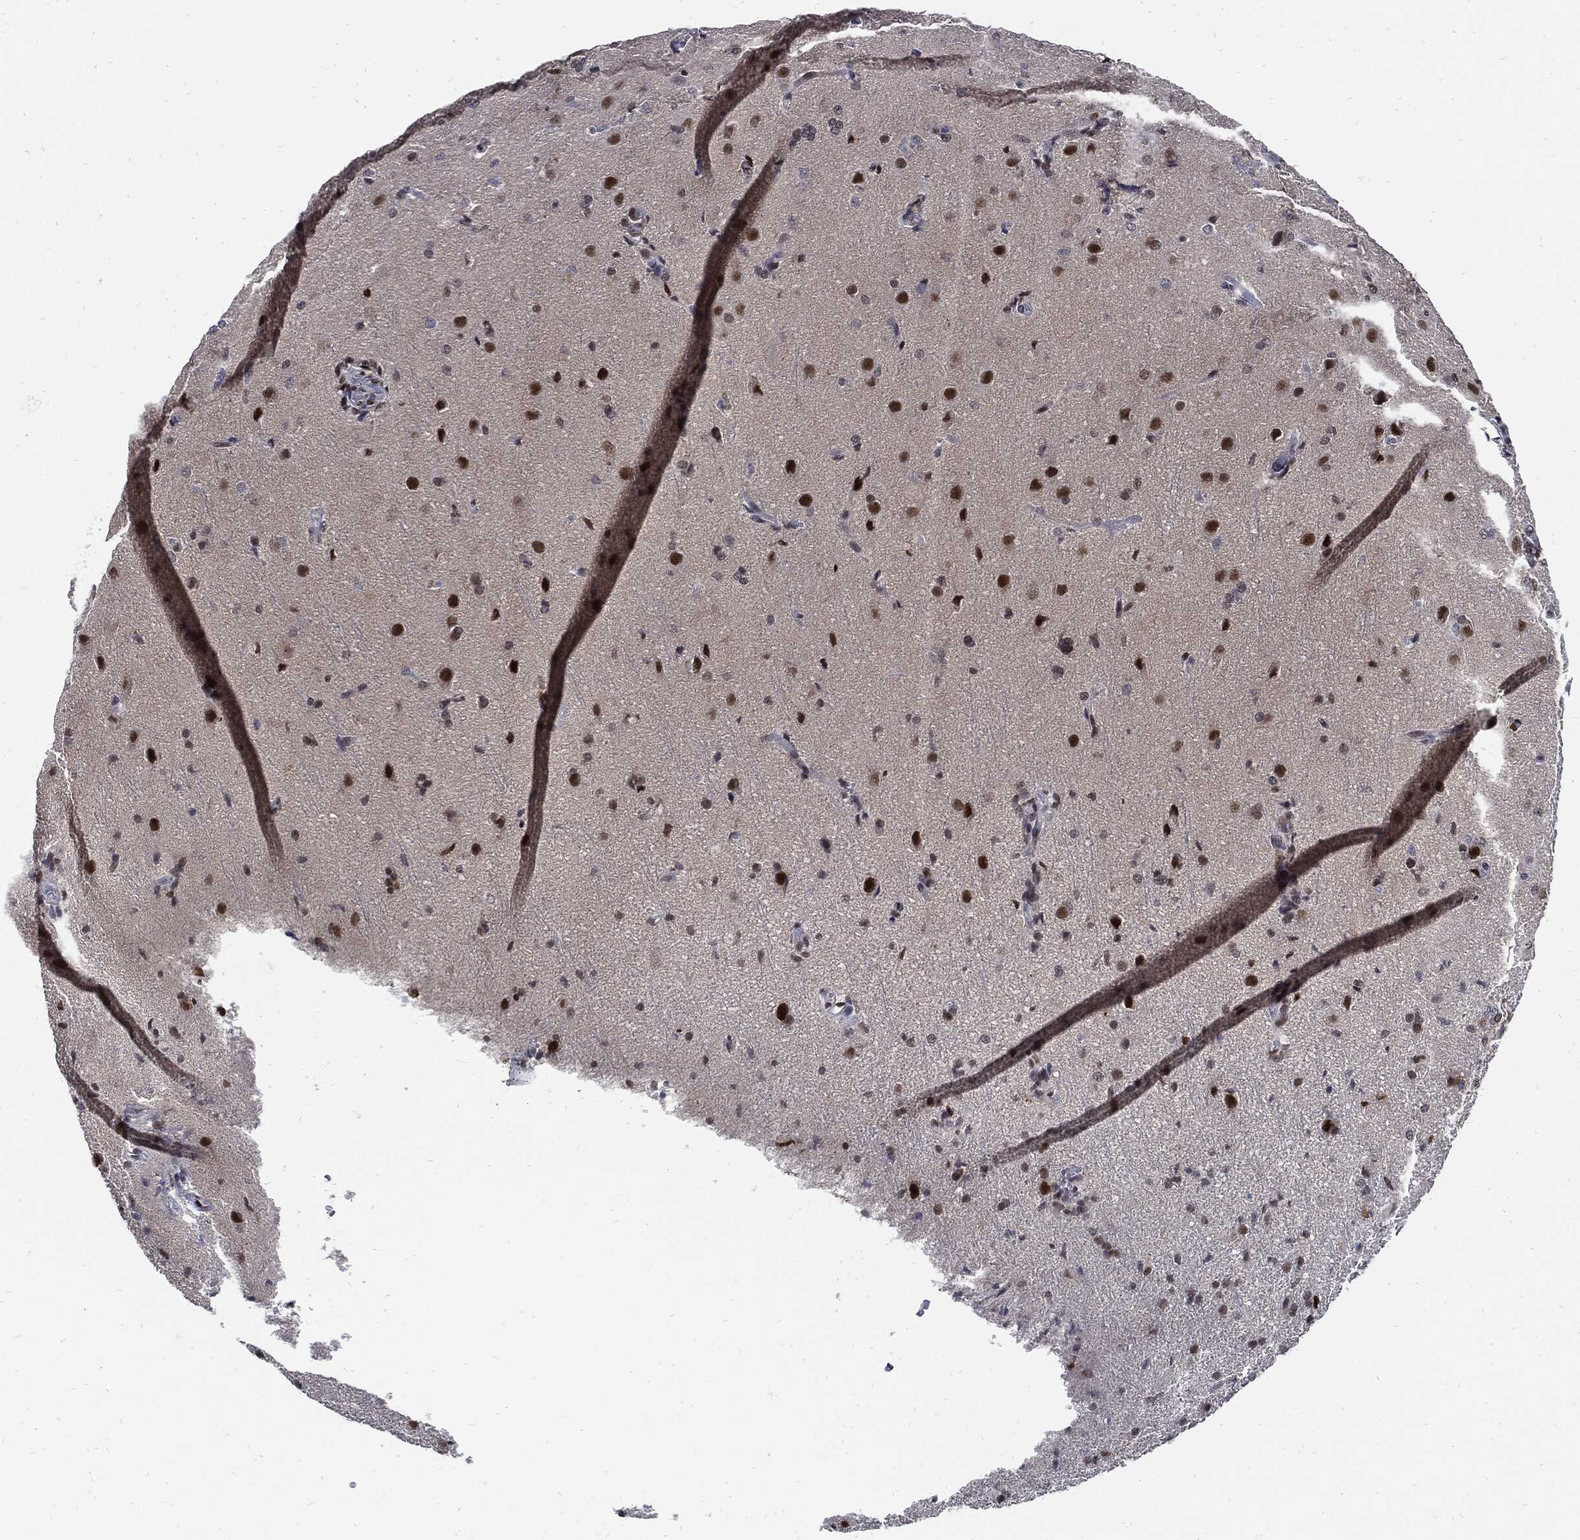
{"staining": {"intensity": "strong", "quantity": "<25%", "location": "nuclear"}, "tissue": "glioma", "cell_type": "Tumor cells", "image_type": "cancer", "snomed": [{"axis": "morphology", "description": "Glioma, malignant, High grade"}, {"axis": "topography", "description": "Brain"}], "caption": "There is medium levels of strong nuclear expression in tumor cells of glioma, as demonstrated by immunohistochemical staining (brown color).", "gene": "NBN", "patient": {"sex": "male", "age": 68}}